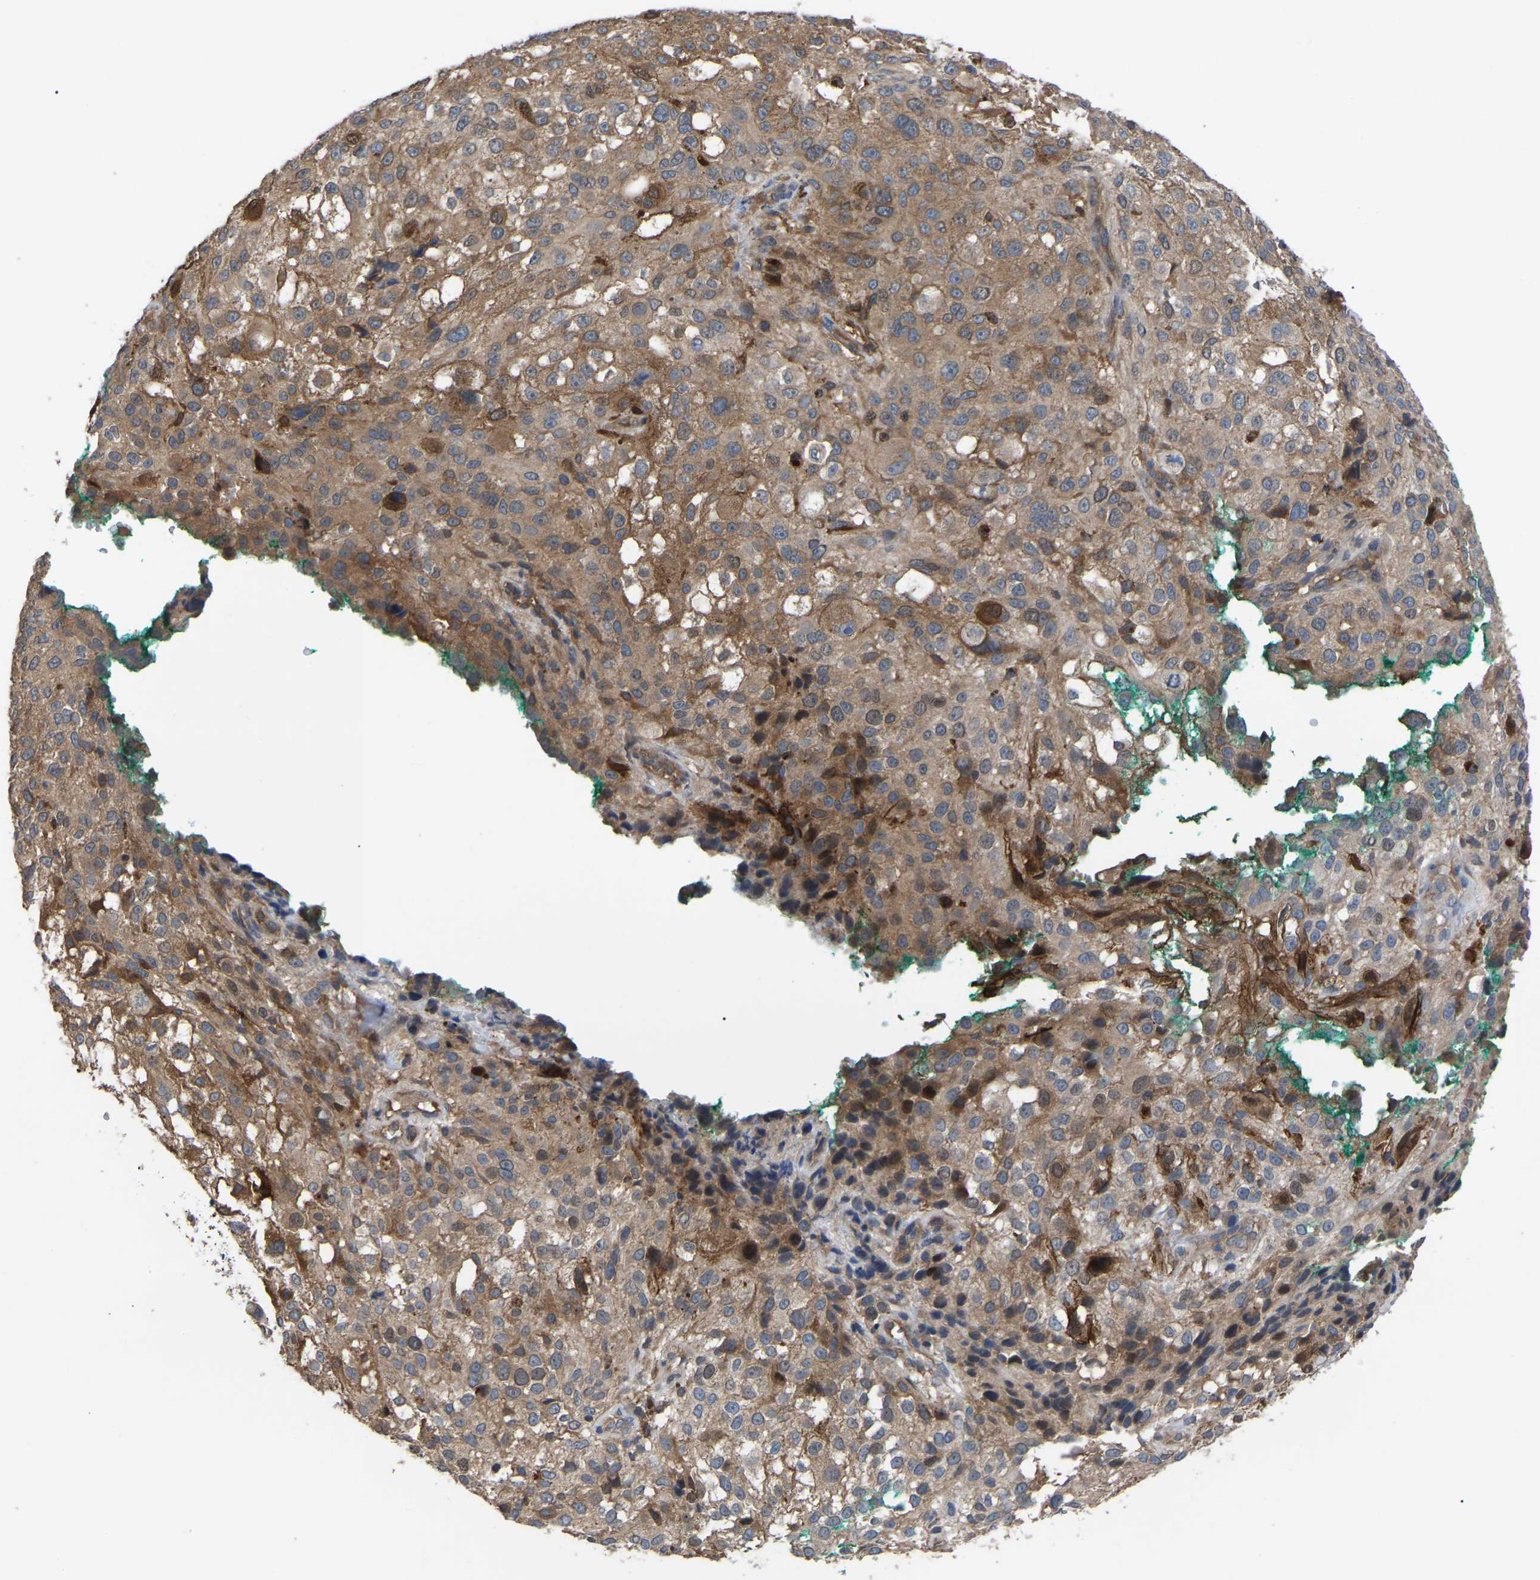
{"staining": {"intensity": "moderate", "quantity": ">75%", "location": "cytoplasmic/membranous"}, "tissue": "melanoma", "cell_type": "Tumor cells", "image_type": "cancer", "snomed": [{"axis": "morphology", "description": "Necrosis, NOS"}, {"axis": "morphology", "description": "Malignant melanoma, NOS"}, {"axis": "topography", "description": "Skin"}], "caption": "Immunohistochemical staining of human melanoma reveals medium levels of moderate cytoplasmic/membranous positivity in about >75% of tumor cells.", "gene": "CIT", "patient": {"sex": "female", "age": 87}}